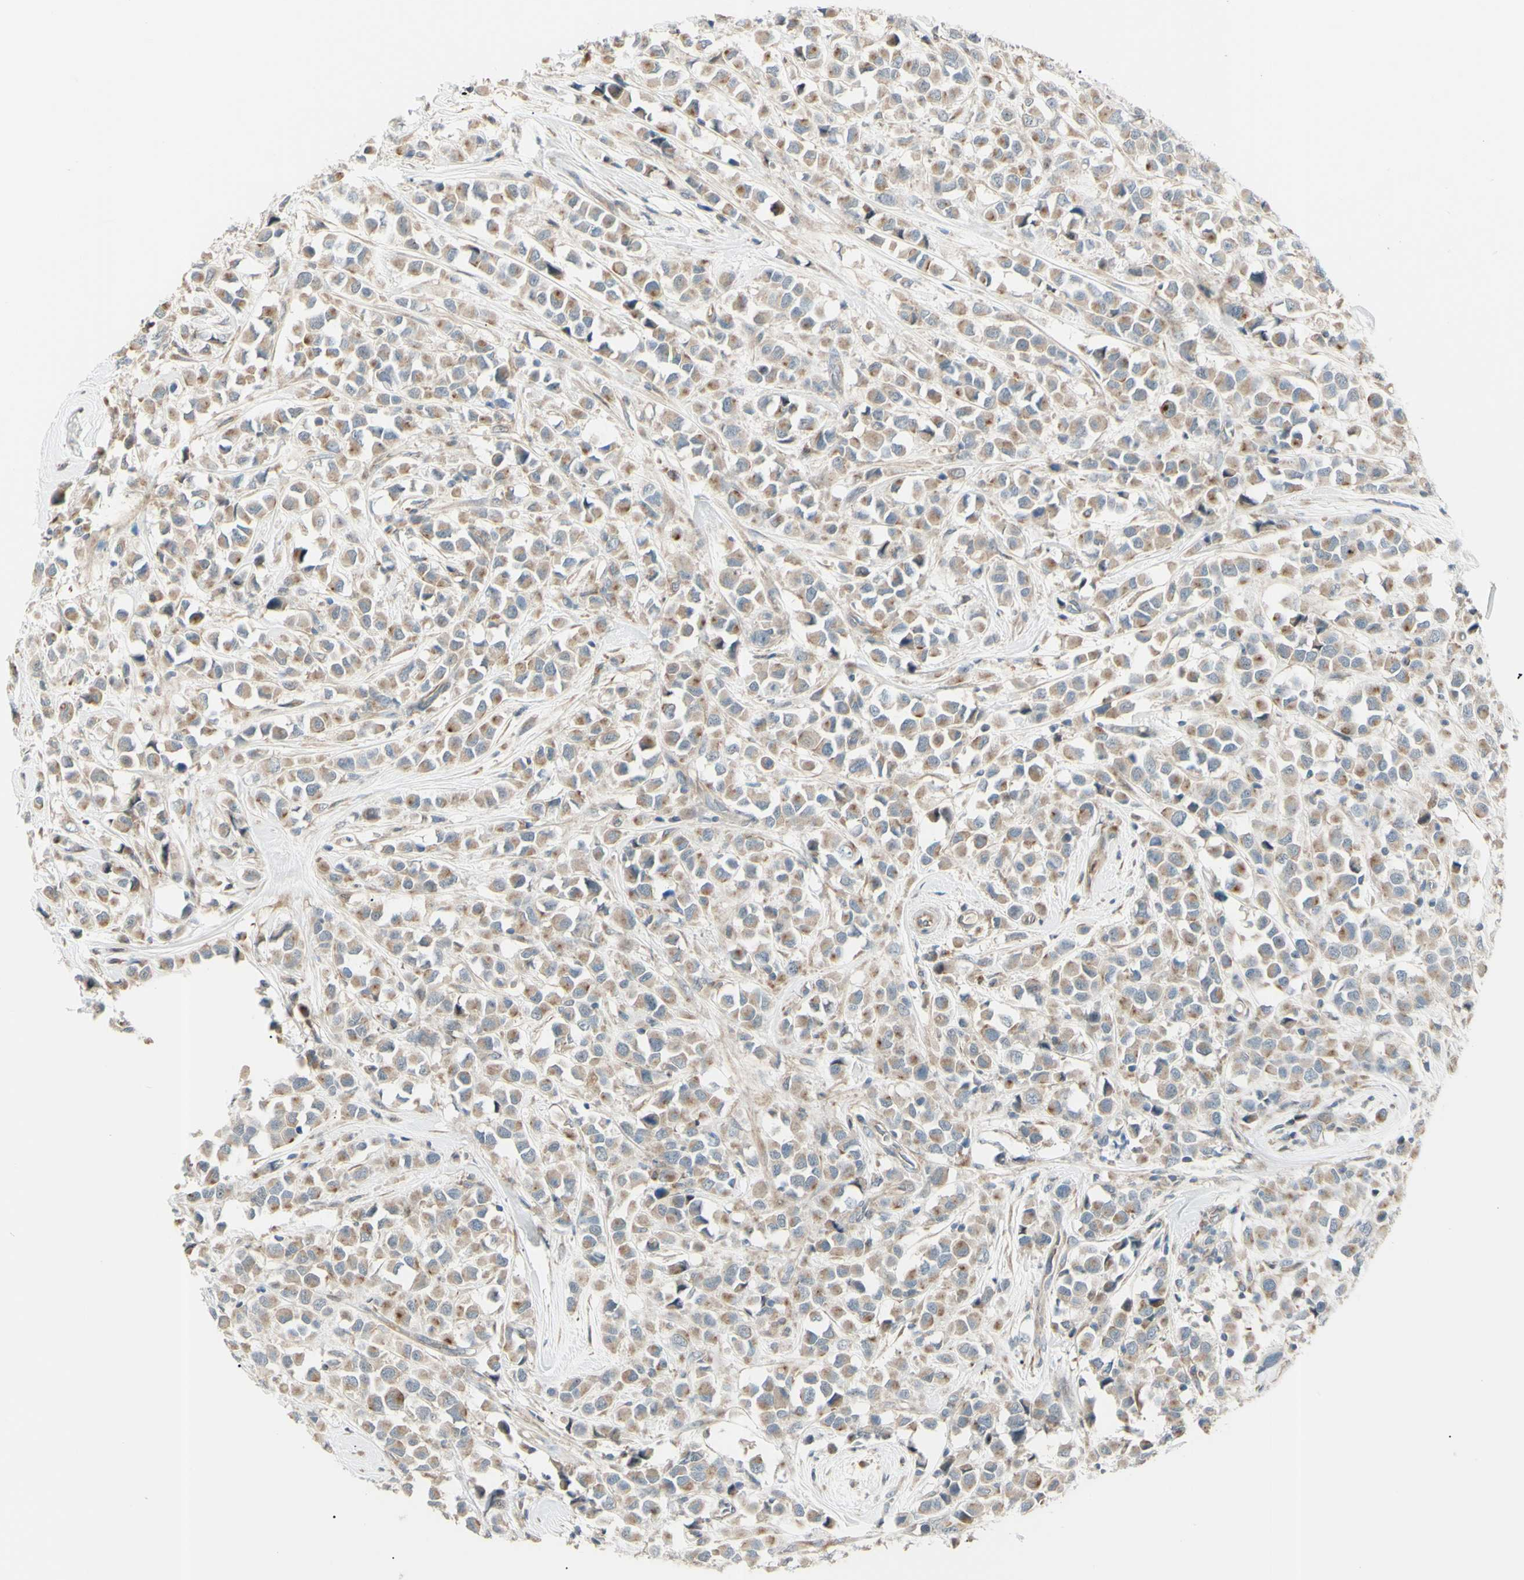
{"staining": {"intensity": "moderate", "quantity": ">75%", "location": "cytoplasmic/membranous"}, "tissue": "breast cancer", "cell_type": "Tumor cells", "image_type": "cancer", "snomed": [{"axis": "morphology", "description": "Duct carcinoma"}, {"axis": "topography", "description": "Breast"}], "caption": "A micrograph of breast cancer stained for a protein demonstrates moderate cytoplasmic/membranous brown staining in tumor cells.", "gene": "LMTK2", "patient": {"sex": "female", "age": 61}}